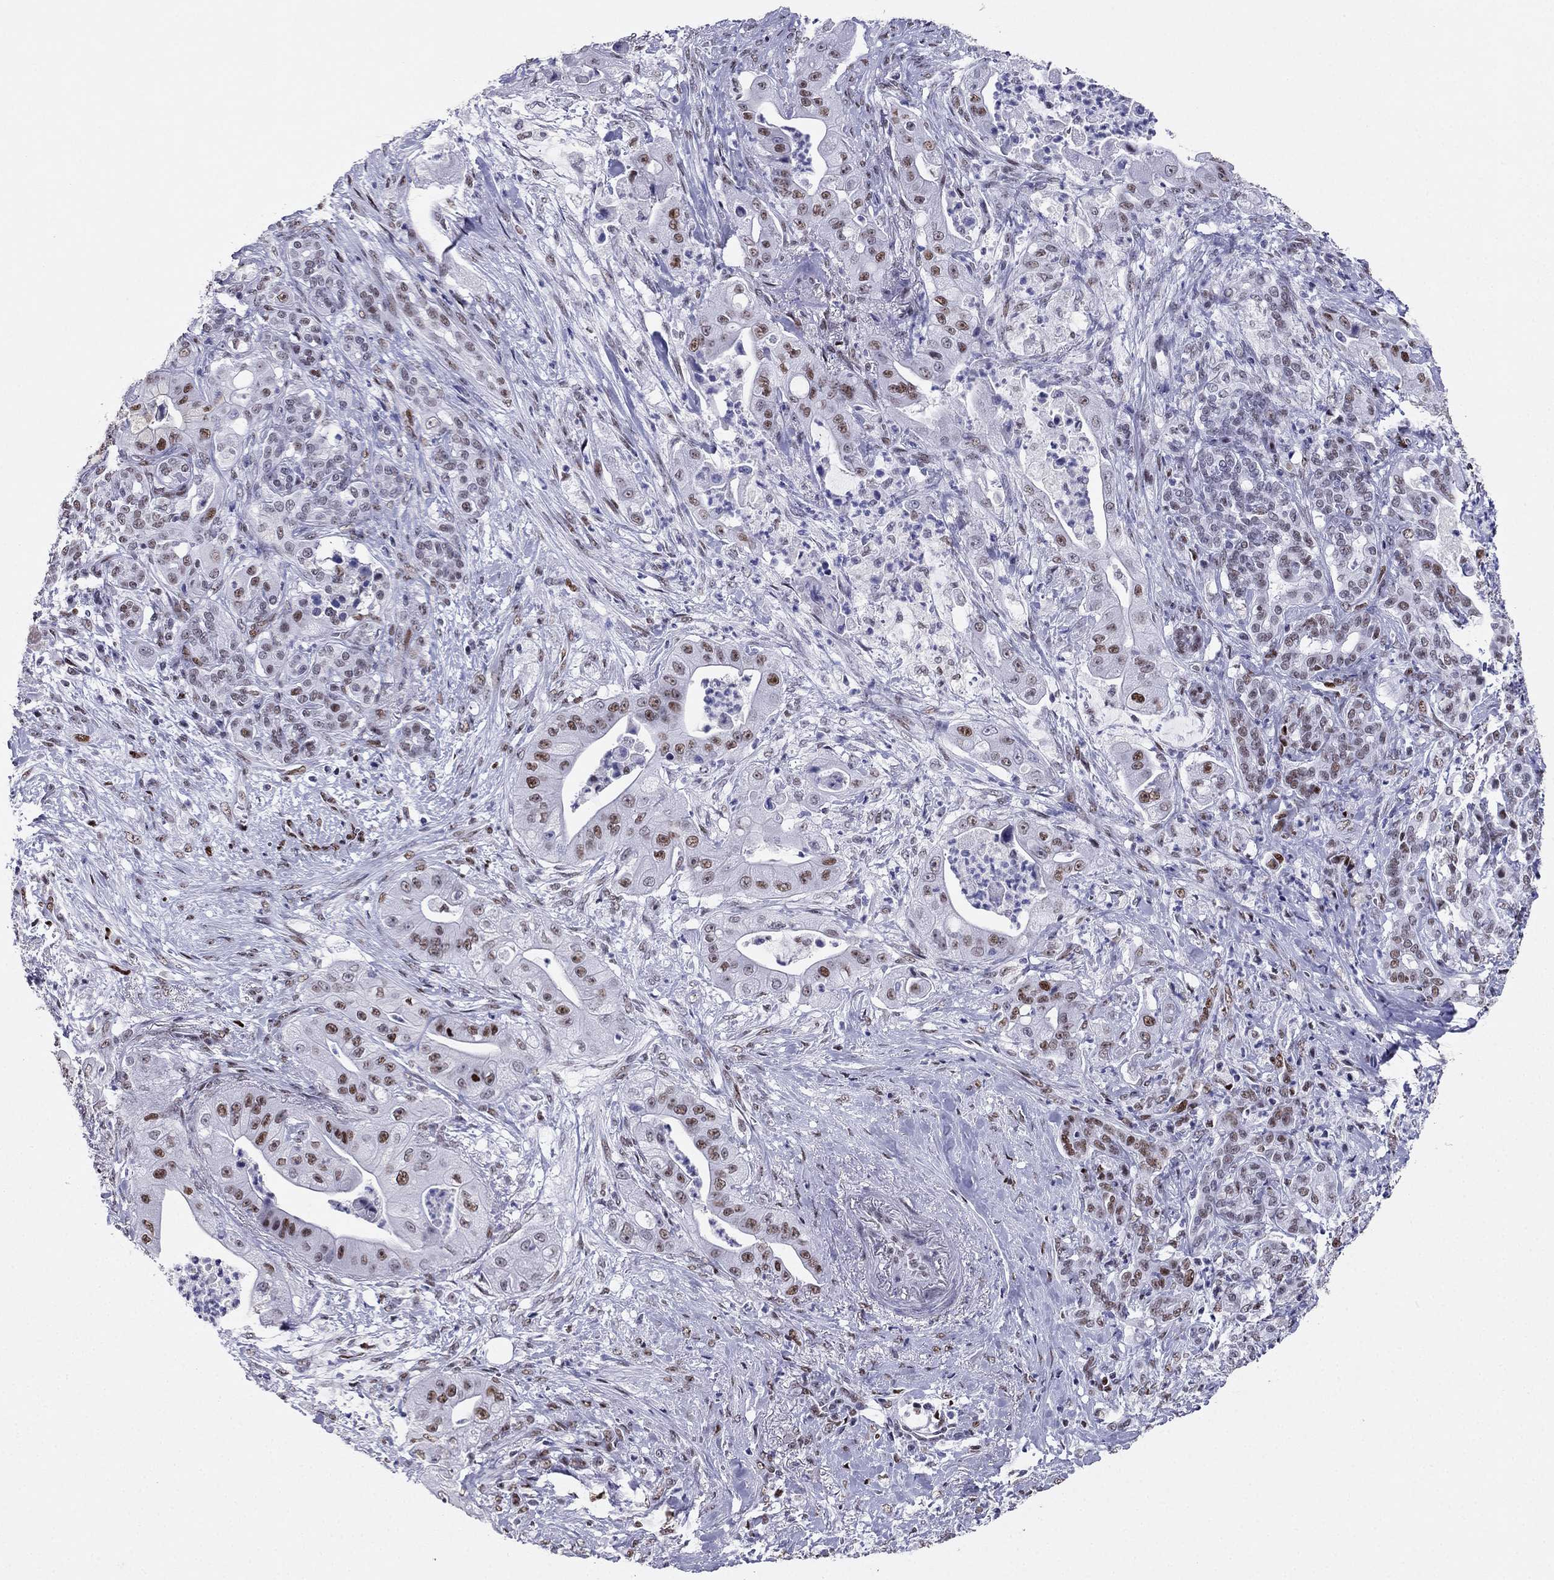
{"staining": {"intensity": "strong", "quantity": "25%-75%", "location": "nuclear"}, "tissue": "pancreatic cancer", "cell_type": "Tumor cells", "image_type": "cancer", "snomed": [{"axis": "morphology", "description": "Normal tissue, NOS"}, {"axis": "morphology", "description": "Inflammation, NOS"}, {"axis": "morphology", "description": "Adenocarcinoma, NOS"}, {"axis": "topography", "description": "Pancreas"}], "caption": "Tumor cells show strong nuclear staining in about 25%-75% of cells in pancreatic cancer (adenocarcinoma).", "gene": "PPM1G", "patient": {"sex": "male", "age": 57}}